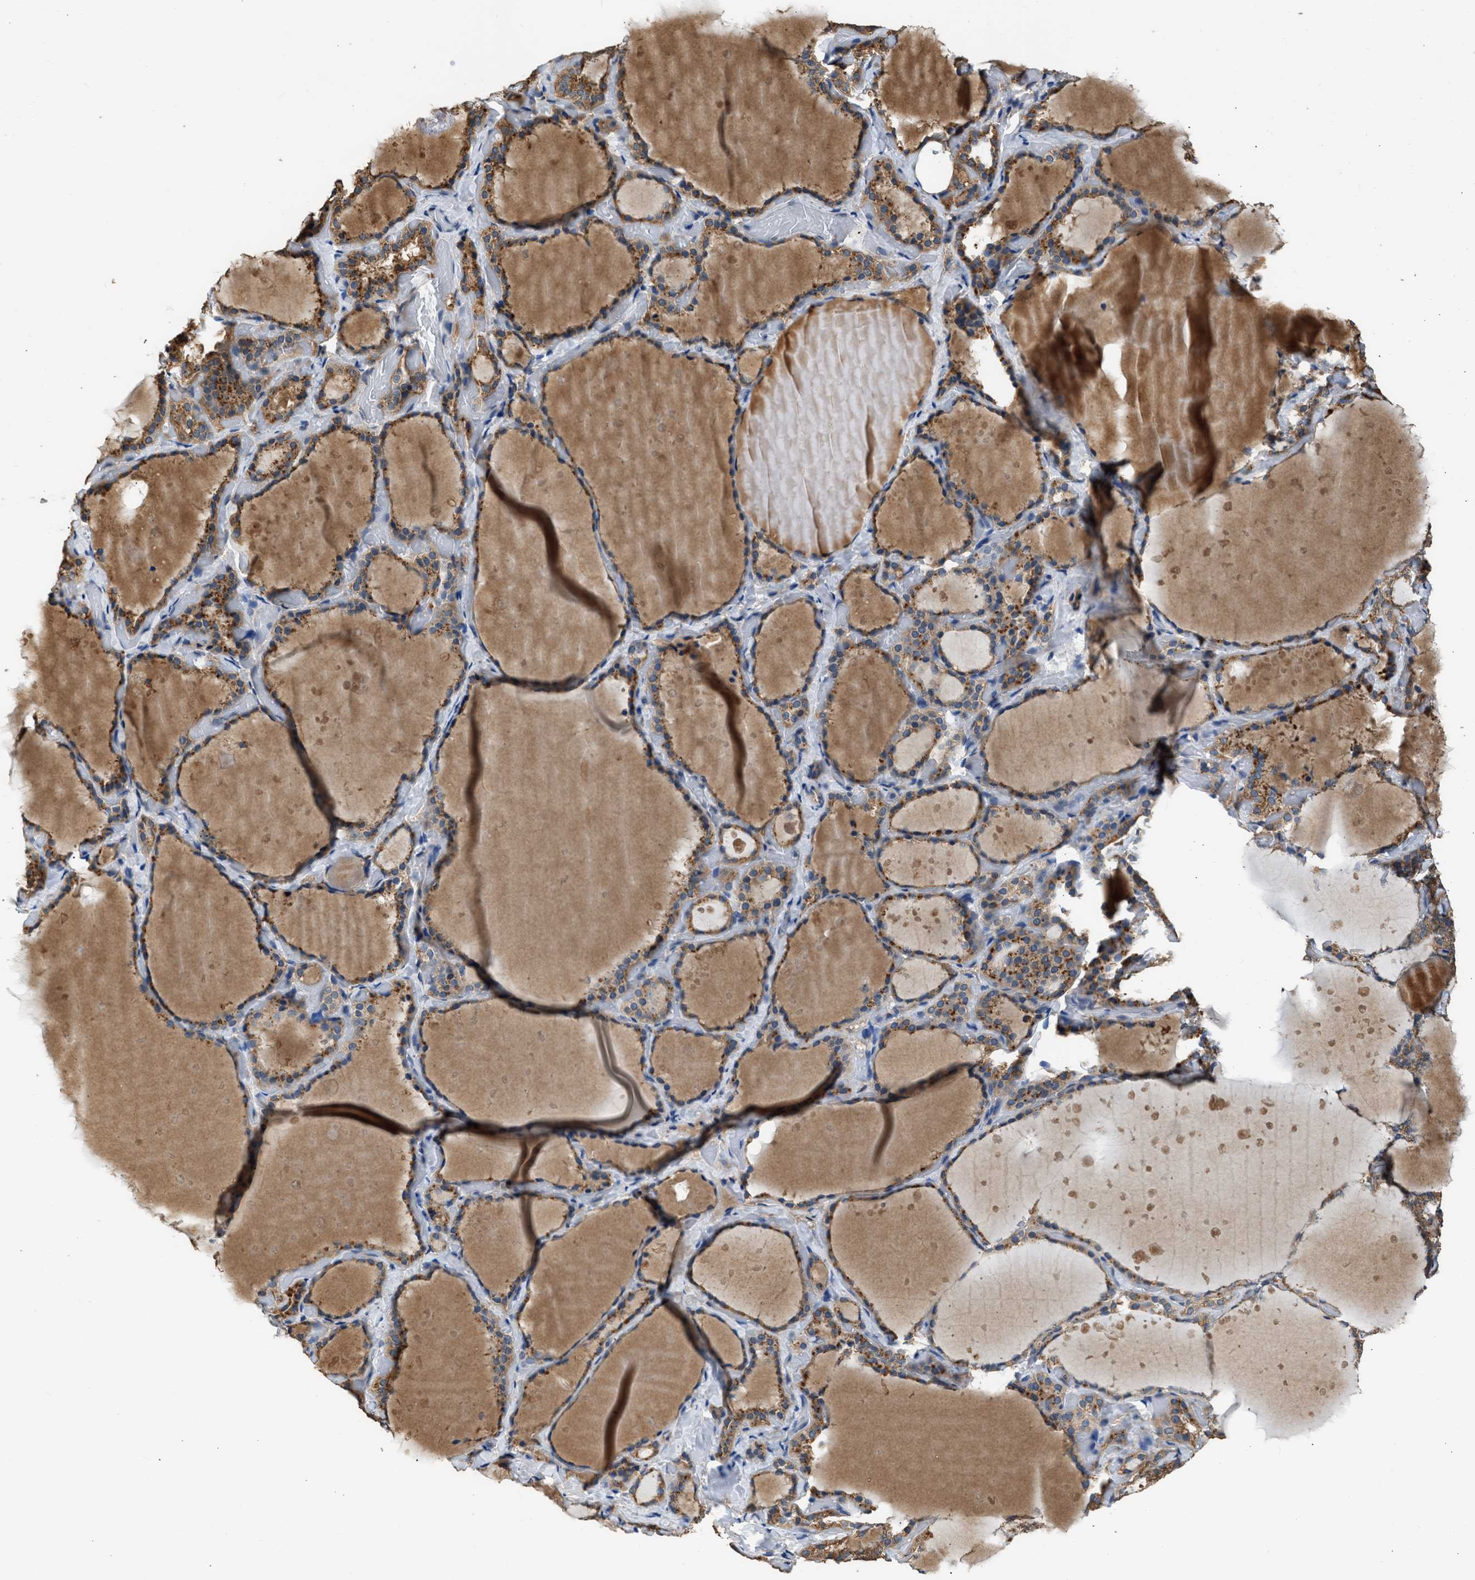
{"staining": {"intensity": "moderate", "quantity": ">75%", "location": "cytoplasmic/membranous"}, "tissue": "thyroid gland", "cell_type": "Glandular cells", "image_type": "normal", "snomed": [{"axis": "morphology", "description": "Normal tissue, NOS"}, {"axis": "topography", "description": "Thyroid gland"}], "caption": "Benign thyroid gland was stained to show a protein in brown. There is medium levels of moderate cytoplasmic/membranous staining in approximately >75% of glandular cells.", "gene": "SLC36A4", "patient": {"sex": "female", "age": 44}}